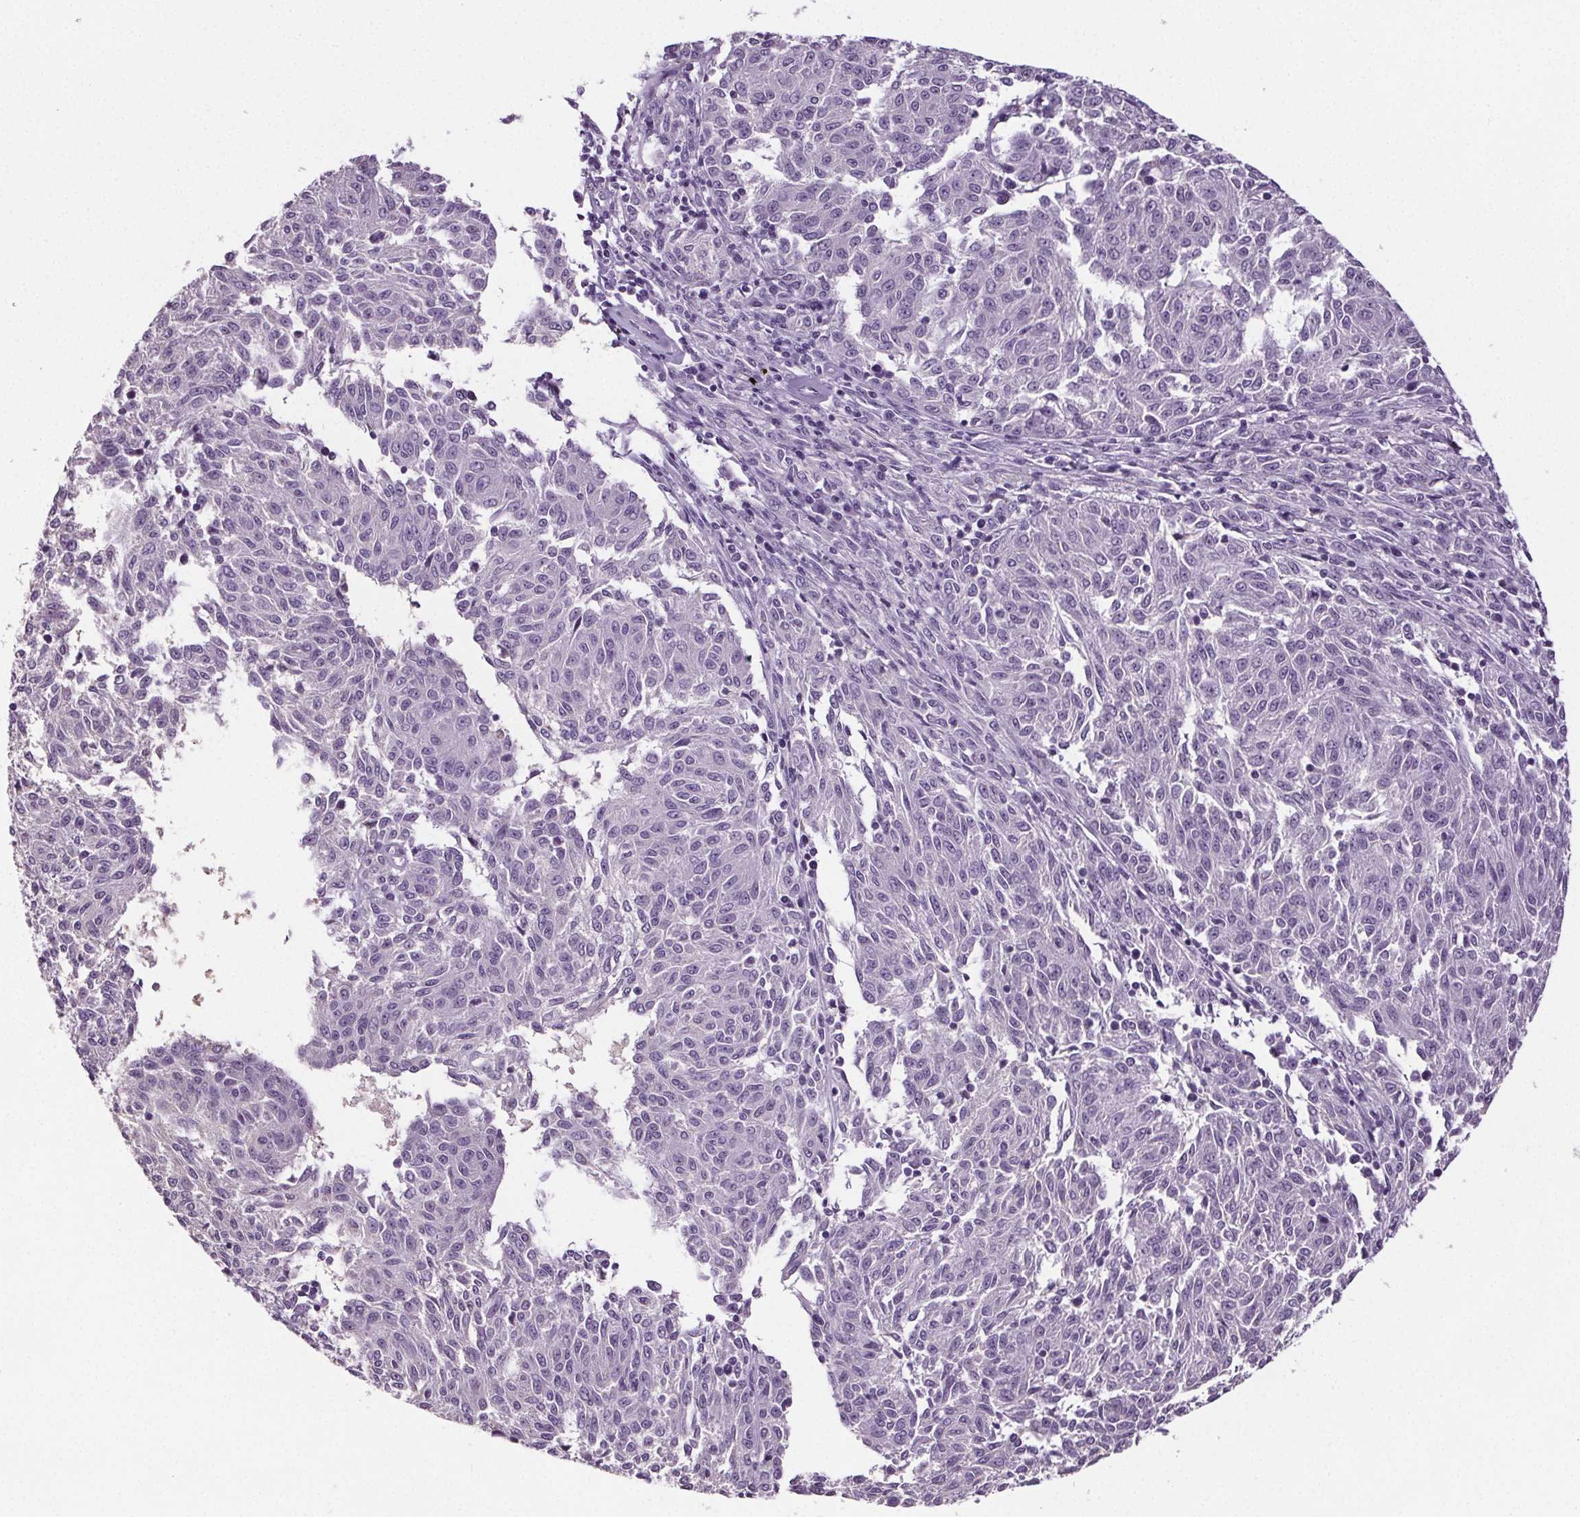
{"staining": {"intensity": "negative", "quantity": "none", "location": "none"}, "tissue": "melanoma", "cell_type": "Tumor cells", "image_type": "cancer", "snomed": [{"axis": "morphology", "description": "Malignant melanoma, NOS"}, {"axis": "topography", "description": "Skin"}], "caption": "Immunohistochemical staining of human malignant melanoma displays no significant expression in tumor cells. Nuclei are stained in blue.", "gene": "GPIHBP1", "patient": {"sex": "female", "age": 72}}